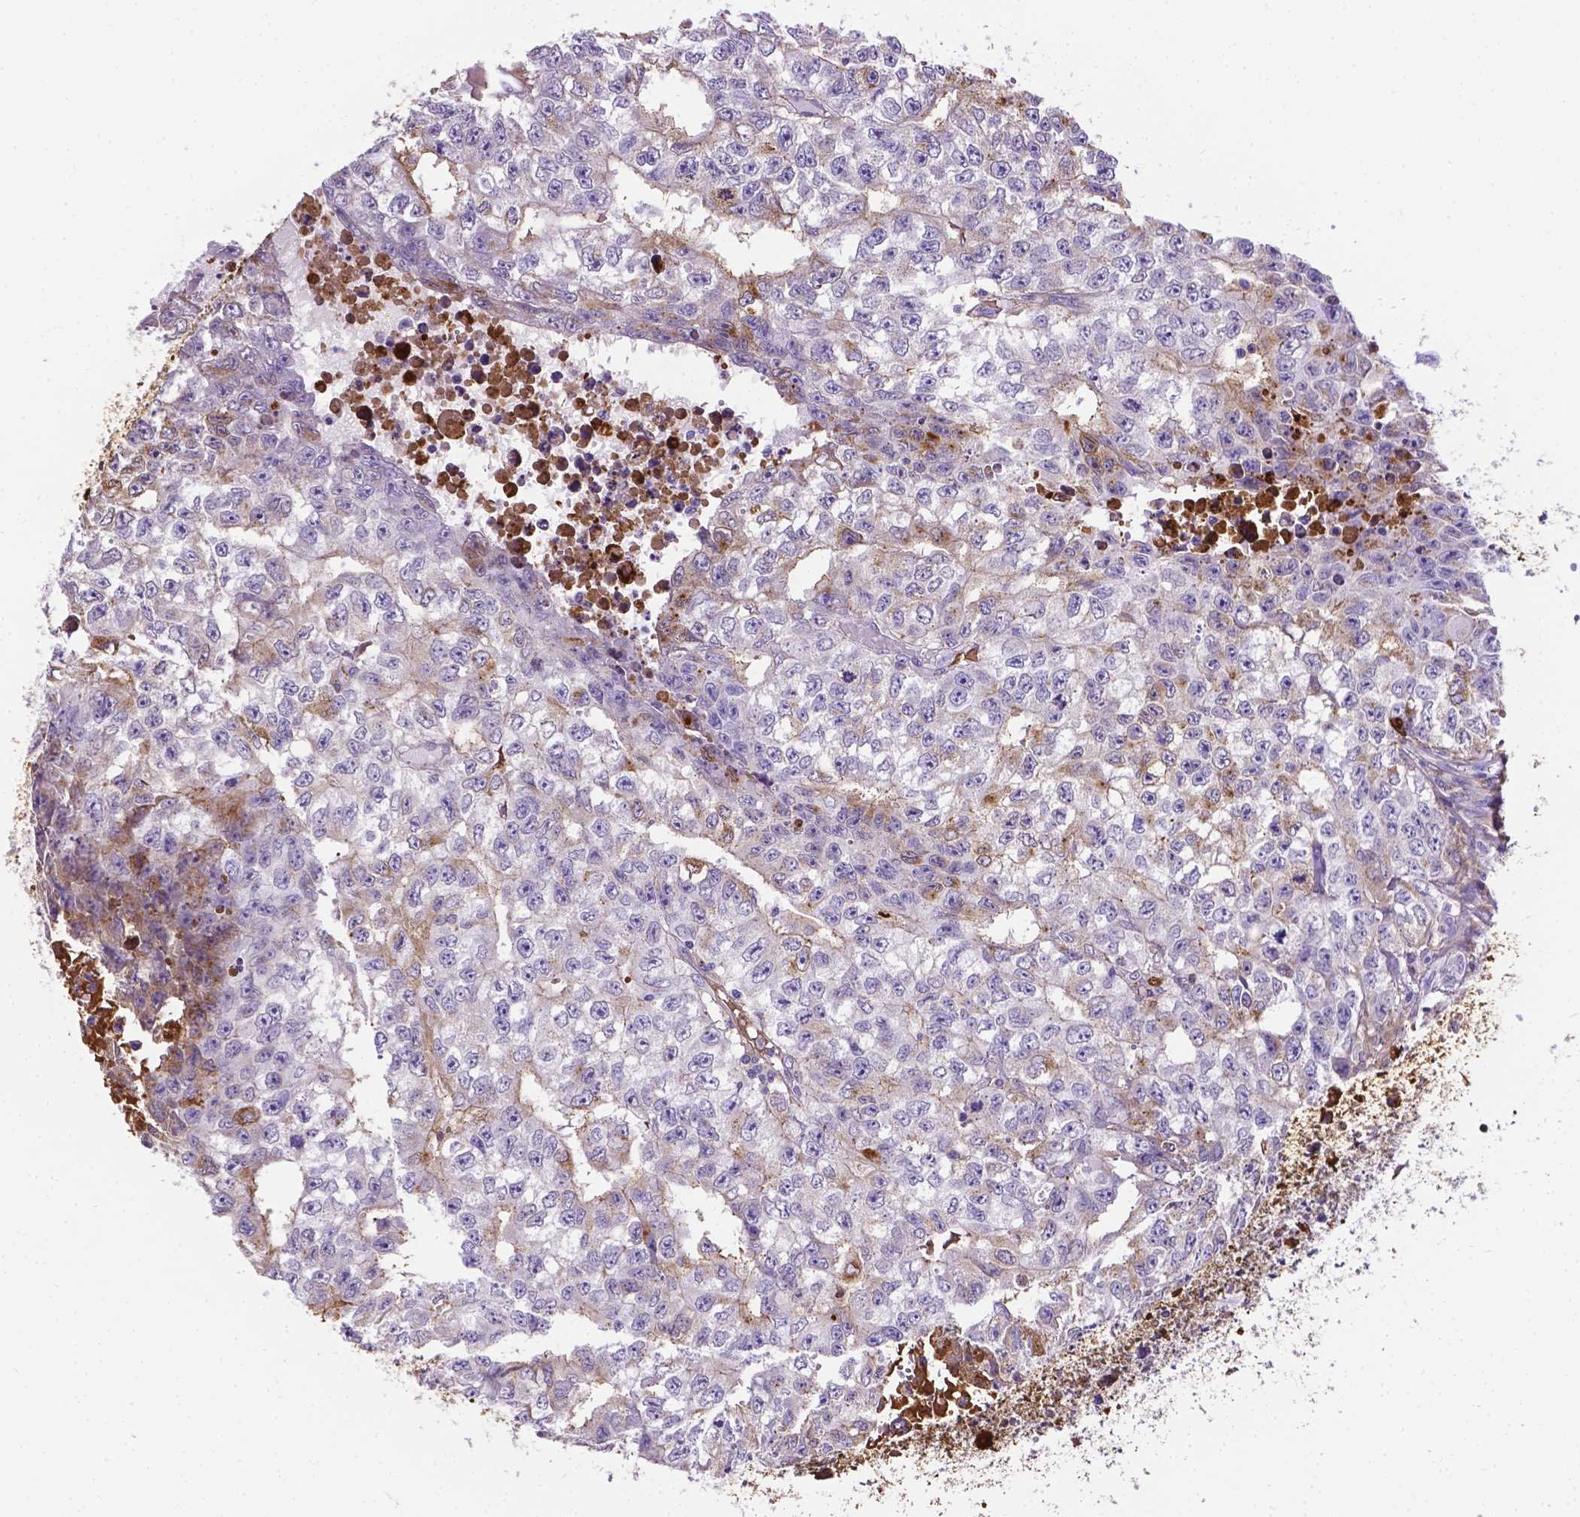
{"staining": {"intensity": "negative", "quantity": "none", "location": "none"}, "tissue": "testis cancer", "cell_type": "Tumor cells", "image_type": "cancer", "snomed": [{"axis": "morphology", "description": "Carcinoma, Embryonal, NOS"}, {"axis": "morphology", "description": "Teratoma, malignant, NOS"}, {"axis": "topography", "description": "Testis"}], "caption": "This photomicrograph is of testis cancer stained with IHC to label a protein in brown with the nuclei are counter-stained blue. There is no expression in tumor cells.", "gene": "APOE", "patient": {"sex": "male", "age": 24}}